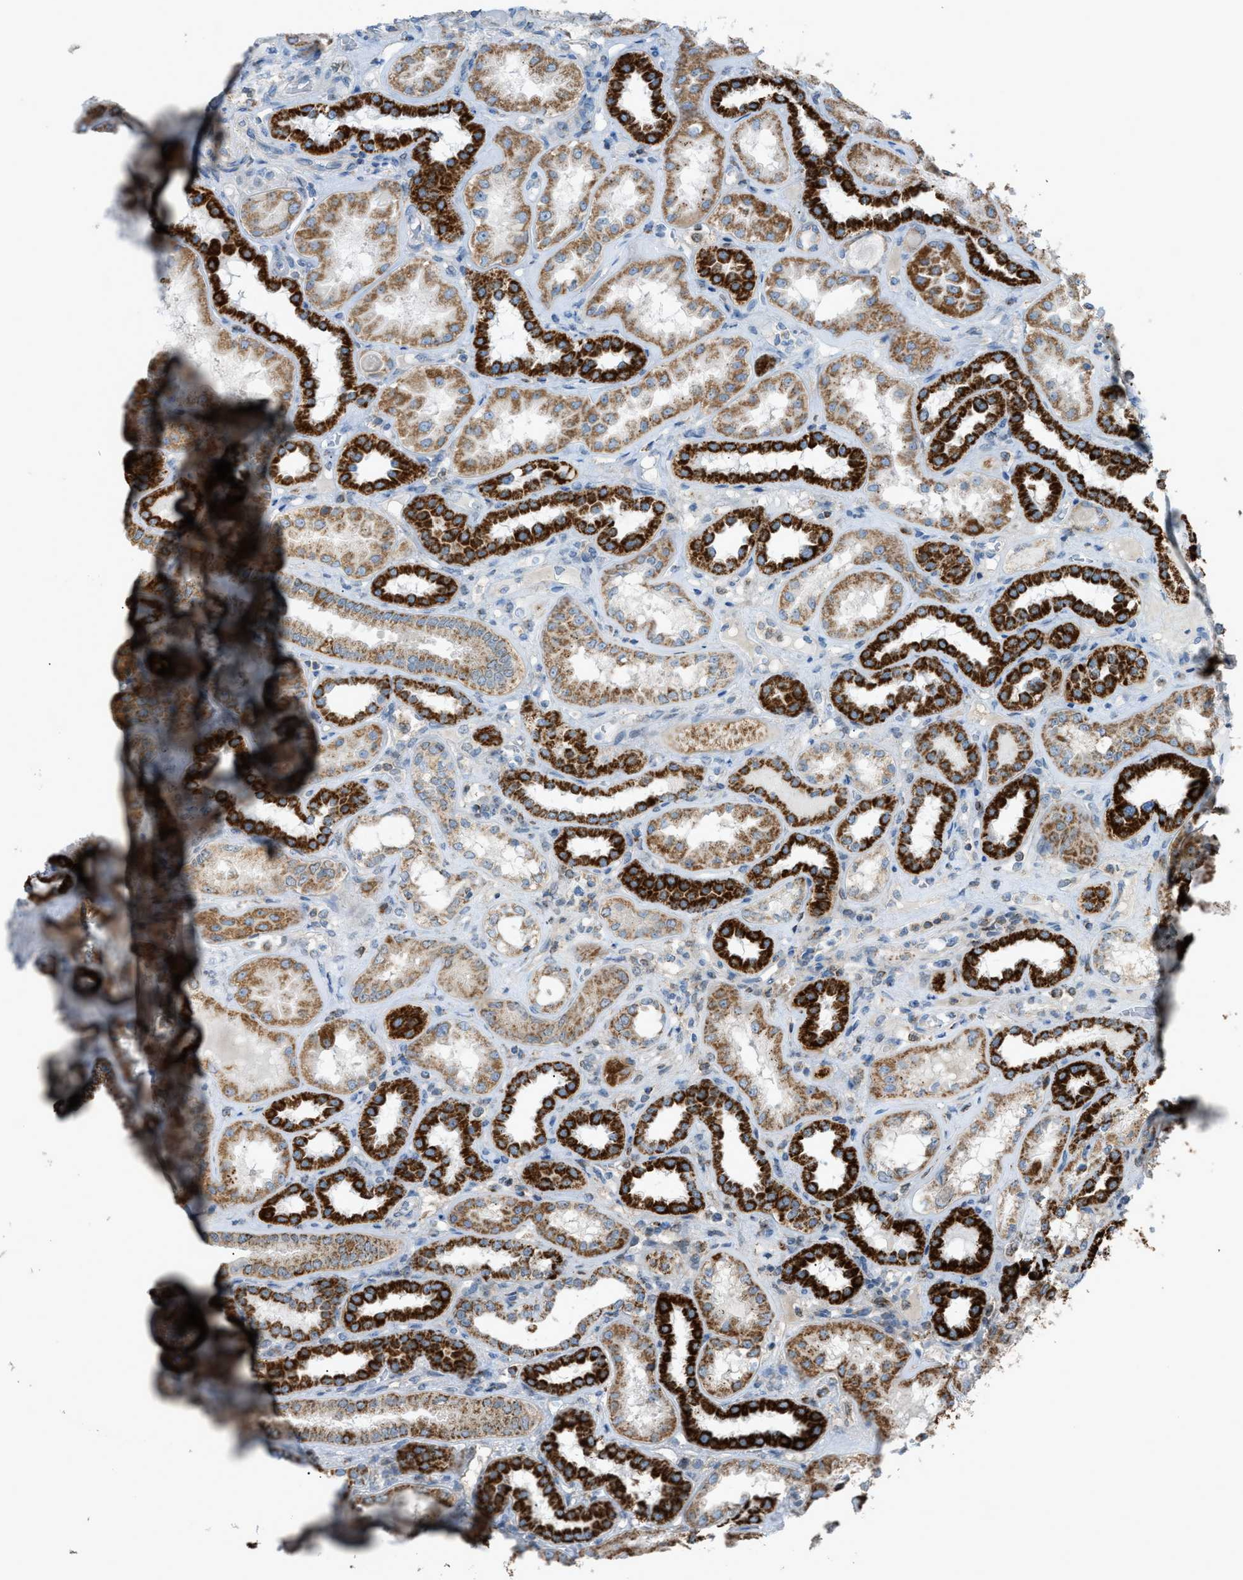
{"staining": {"intensity": "negative", "quantity": "none", "location": "none"}, "tissue": "kidney", "cell_type": "Cells in glomeruli", "image_type": "normal", "snomed": [{"axis": "morphology", "description": "Normal tissue, NOS"}, {"axis": "topography", "description": "Kidney"}], "caption": "High magnification brightfield microscopy of benign kidney stained with DAB (brown) and counterstained with hematoxylin (blue): cells in glomeruli show no significant expression.", "gene": "SRM", "patient": {"sex": "female", "age": 56}}